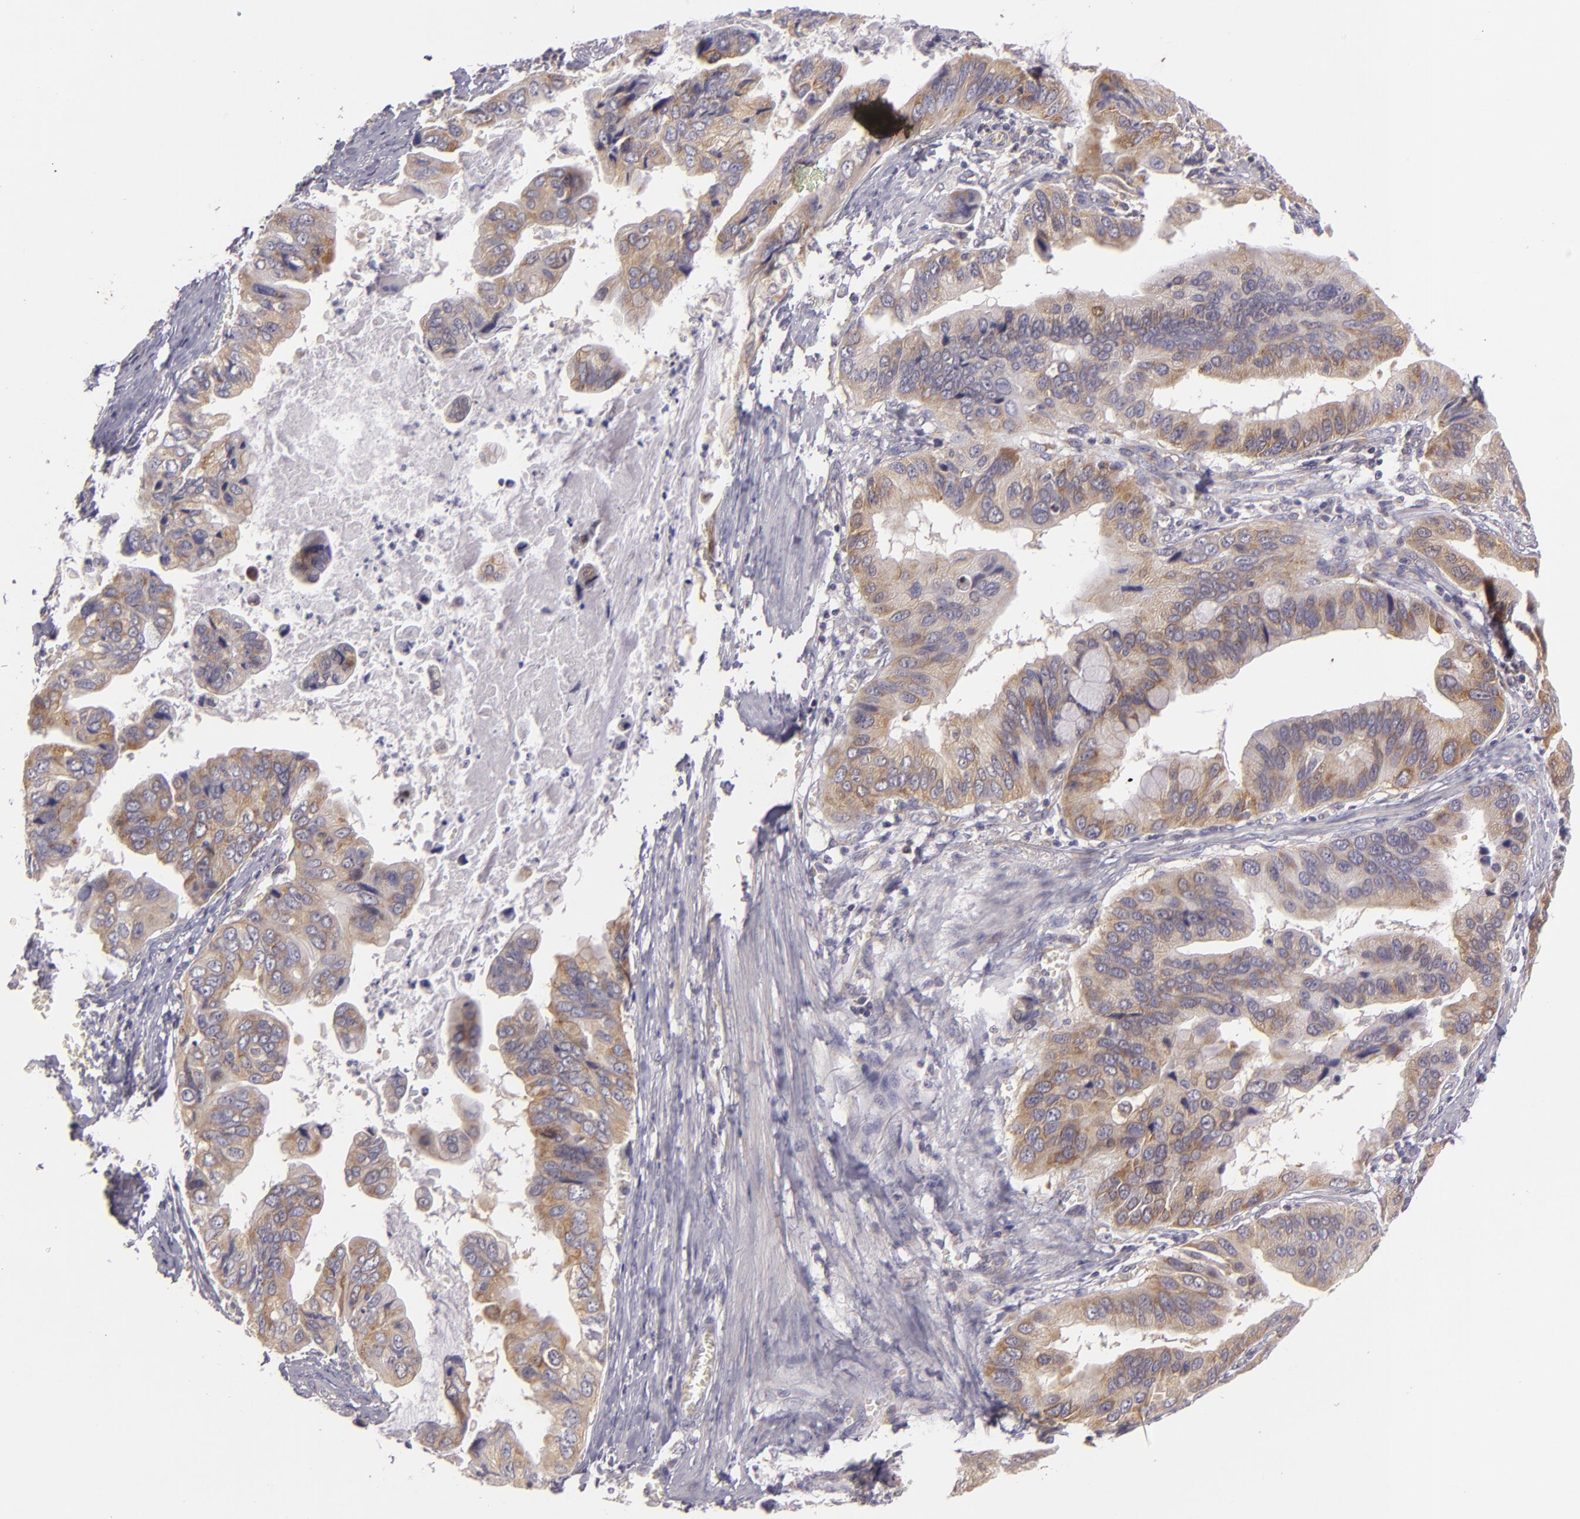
{"staining": {"intensity": "moderate", "quantity": "25%-75%", "location": "cytoplasmic/membranous"}, "tissue": "stomach cancer", "cell_type": "Tumor cells", "image_type": "cancer", "snomed": [{"axis": "morphology", "description": "Adenocarcinoma, NOS"}, {"axis": "topography", "description": "Stomach, upper"}], "caption": "A brown stain labels moderate cytoplasmic/membranous staining of a protein in human stomach adenocarcinoma tumor cells. The staining is performed using DAB (3,3'-diaminobenzidine) brown chromogen to label protein expression. The nuclei are counter-stained blue using hematoxylin.", "gene": "UPF3B", "patient": {"sex": "male", "age": 80}}